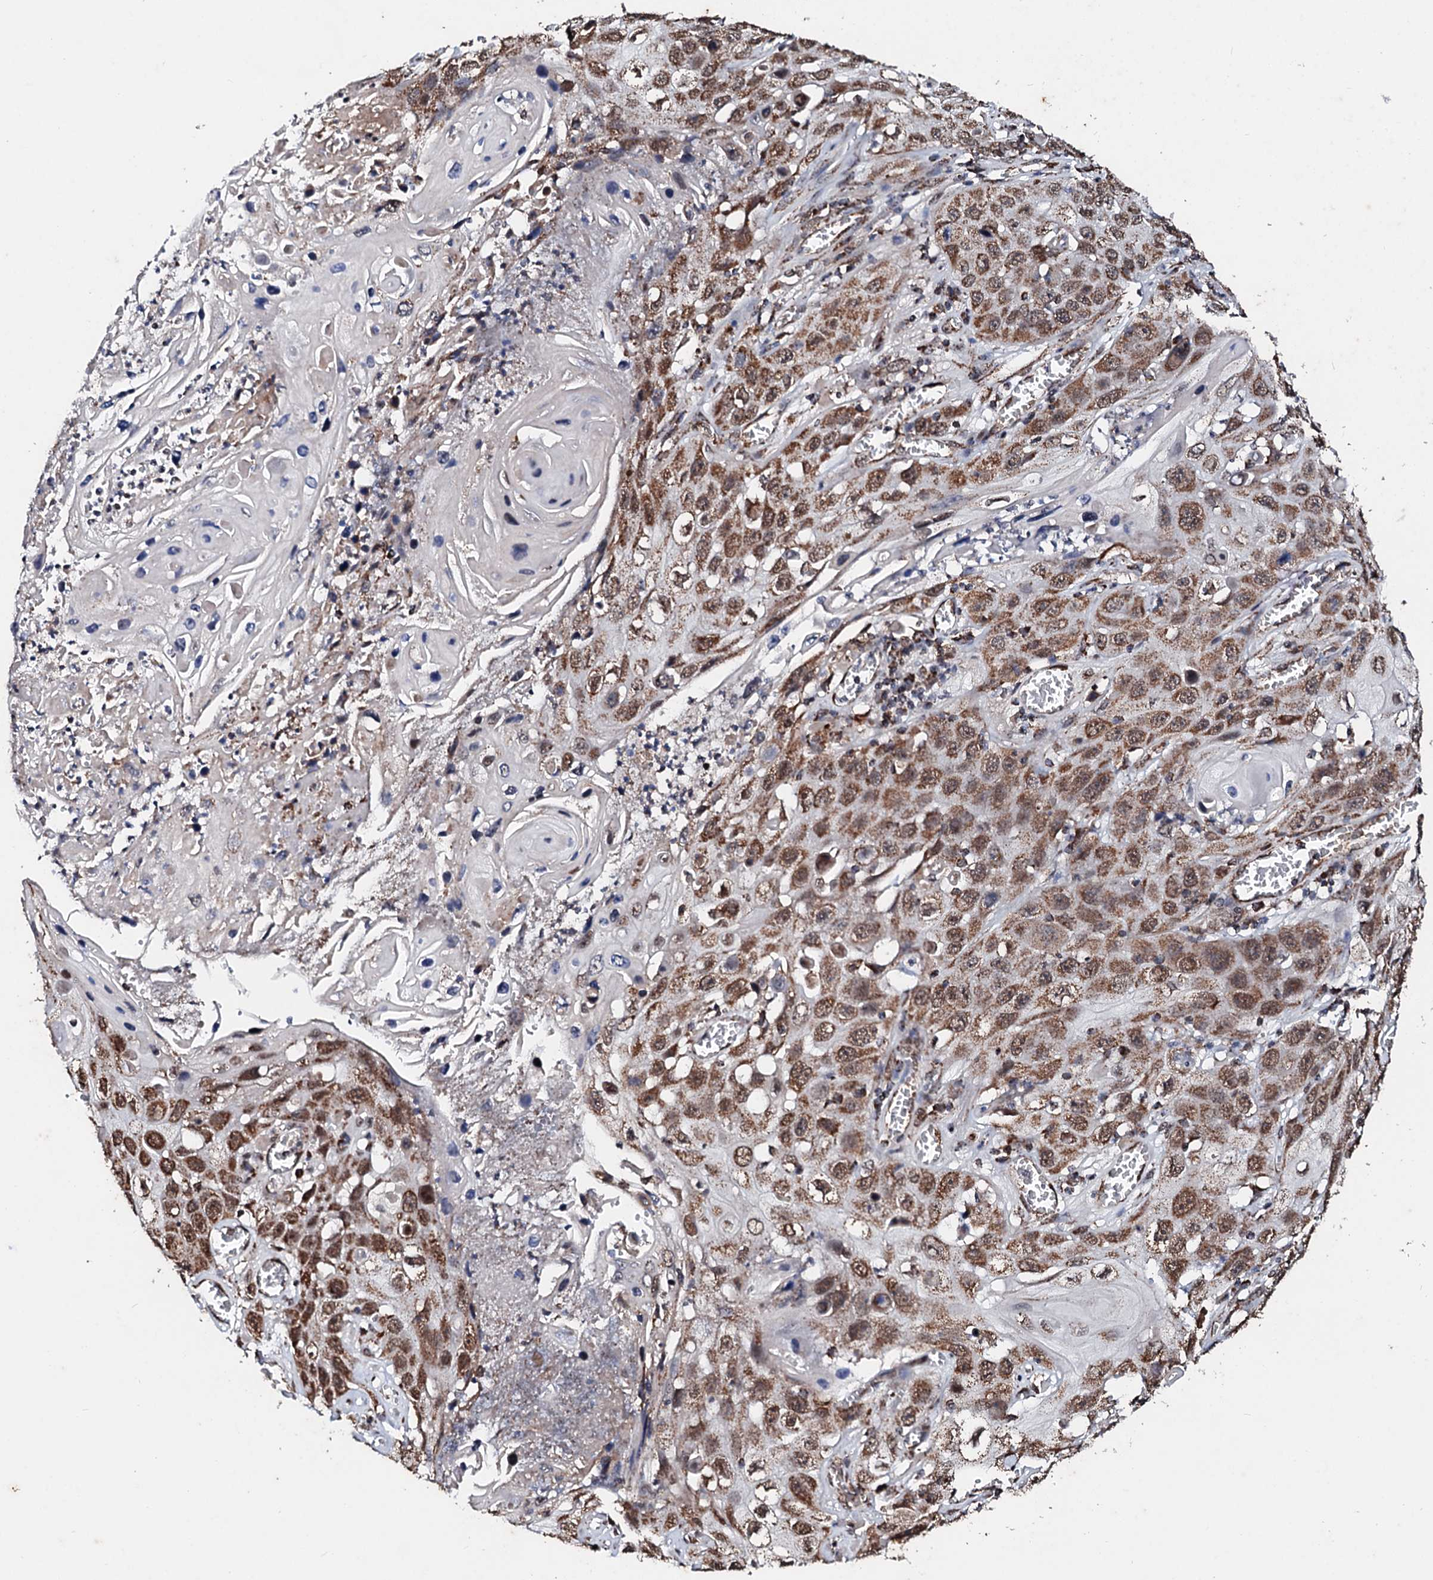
{"staining": {"intensity": "moderate", "quantity": ">75%", "location": "cytoplasmic/membranous"}, "tissue": "skin cancer", "cell_type": "Tumor cells", "image_type": "cancer", "snomed": [{"axis": "morphology", "description": "Squamous cell carcinoma, NOS"}, {"axis": "topography", "description": "Skin"}], "caption": "This is a photomicrograph of immunohistochemistry (IHC) staining of skin cancer, which shows moderate expression in the cytoplasmic/membranous of tumor cells.", "gene": "SECISBP2L", "patient": {"sex": "male", "age": 55}}